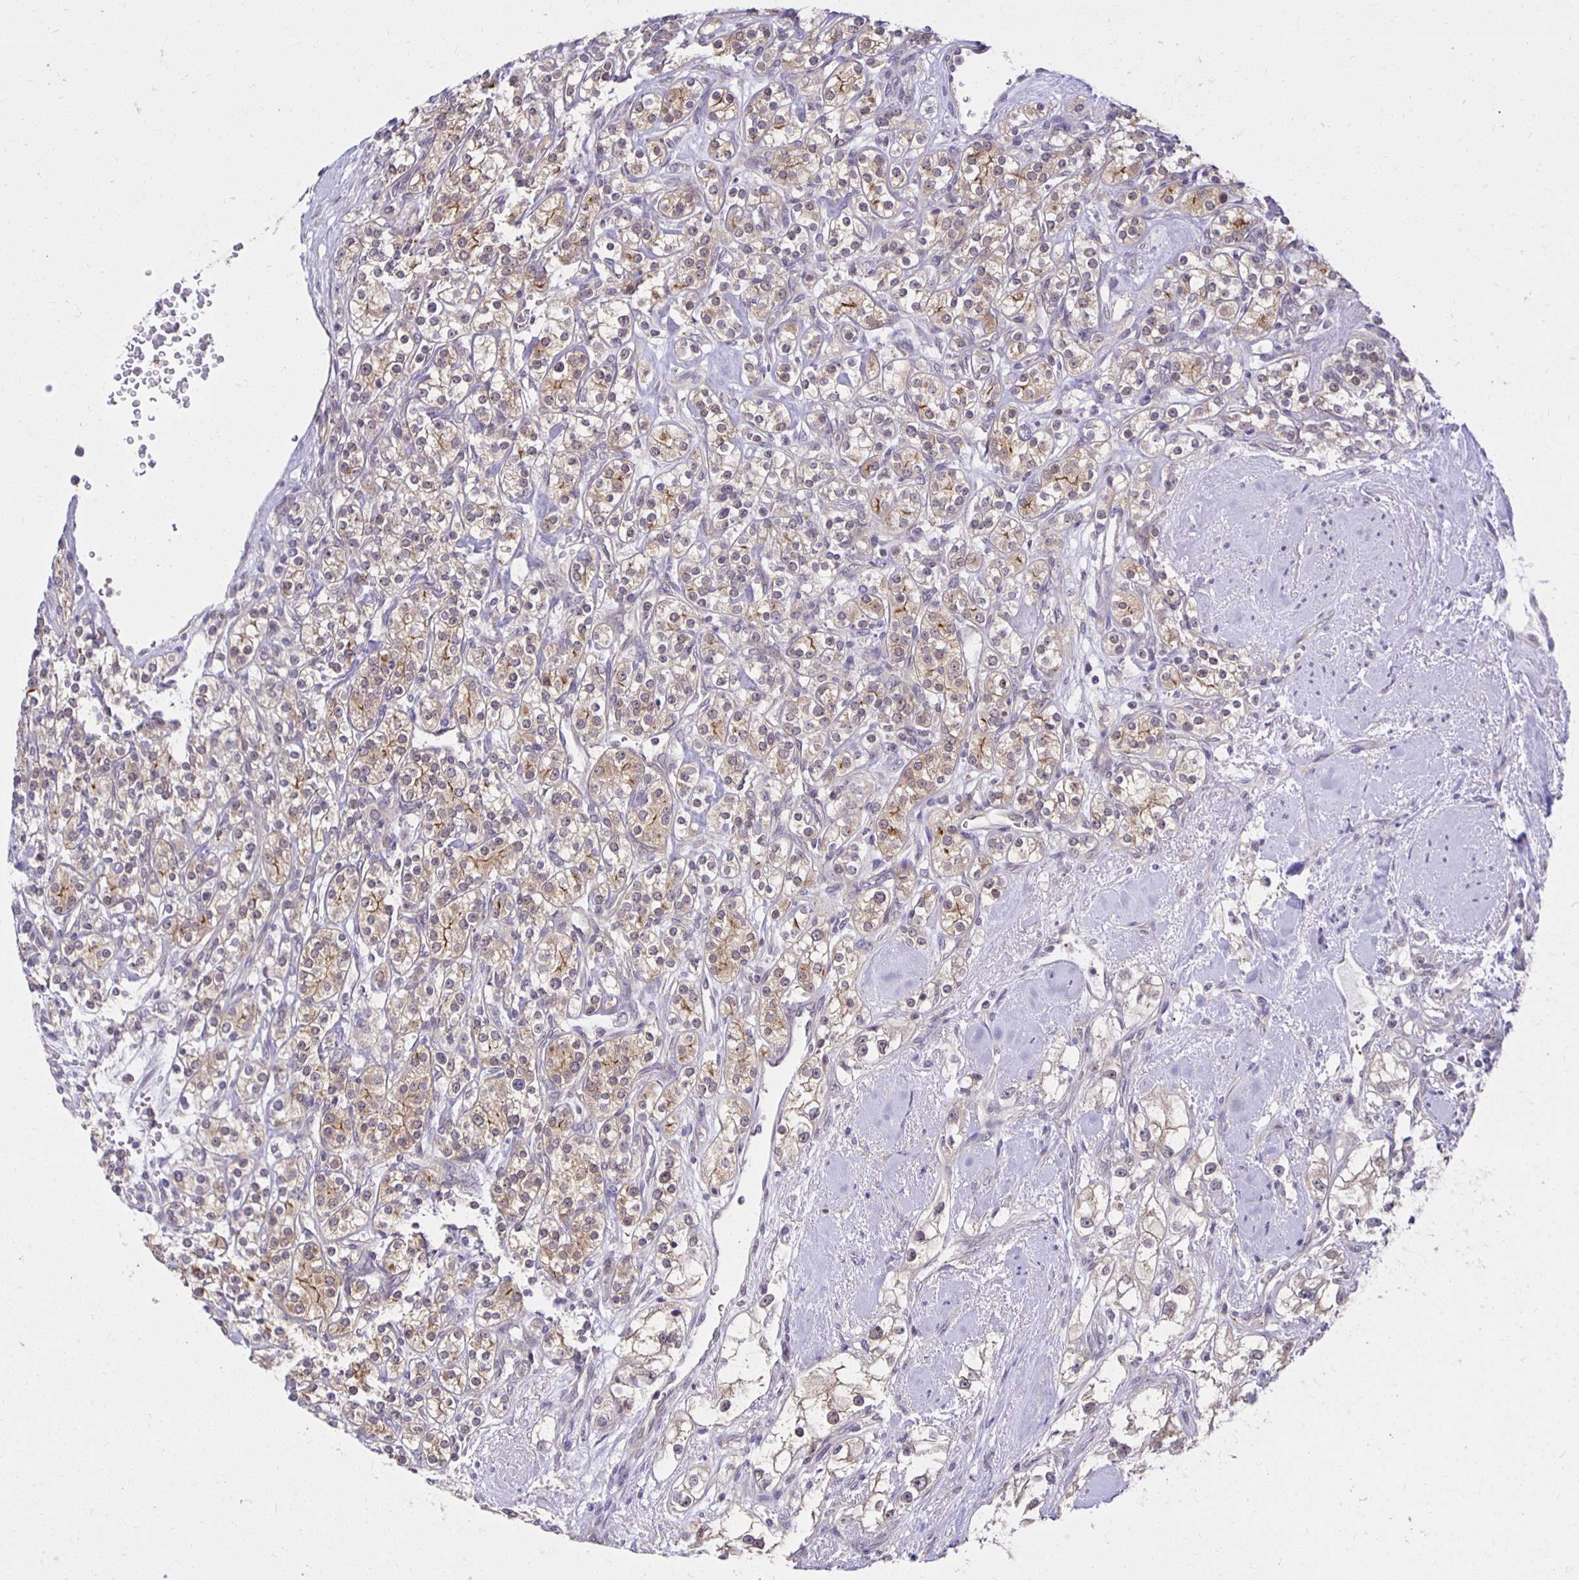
{"staining": {"intensity": "weak", "quantity": "25%-75%", "location": "cytoplasmic/membranous"}, "tissue": "renal cancer", "cell_type": "Tumor cells", "image_type": "cancer", "snomed": [{"axis": "morphology", "description": "Adenocarcinoma, NOS"}, {"axis": "topography", "description": "Kidney"}], "caption": "Weak cytoplasmic/membranous expression for a protein is present in about 25%-75% of tumor cells of adenocarcinoma (renal) using IHC.", "gene": "MIEN1", "patient": {"sex": "male", "age": 77}}